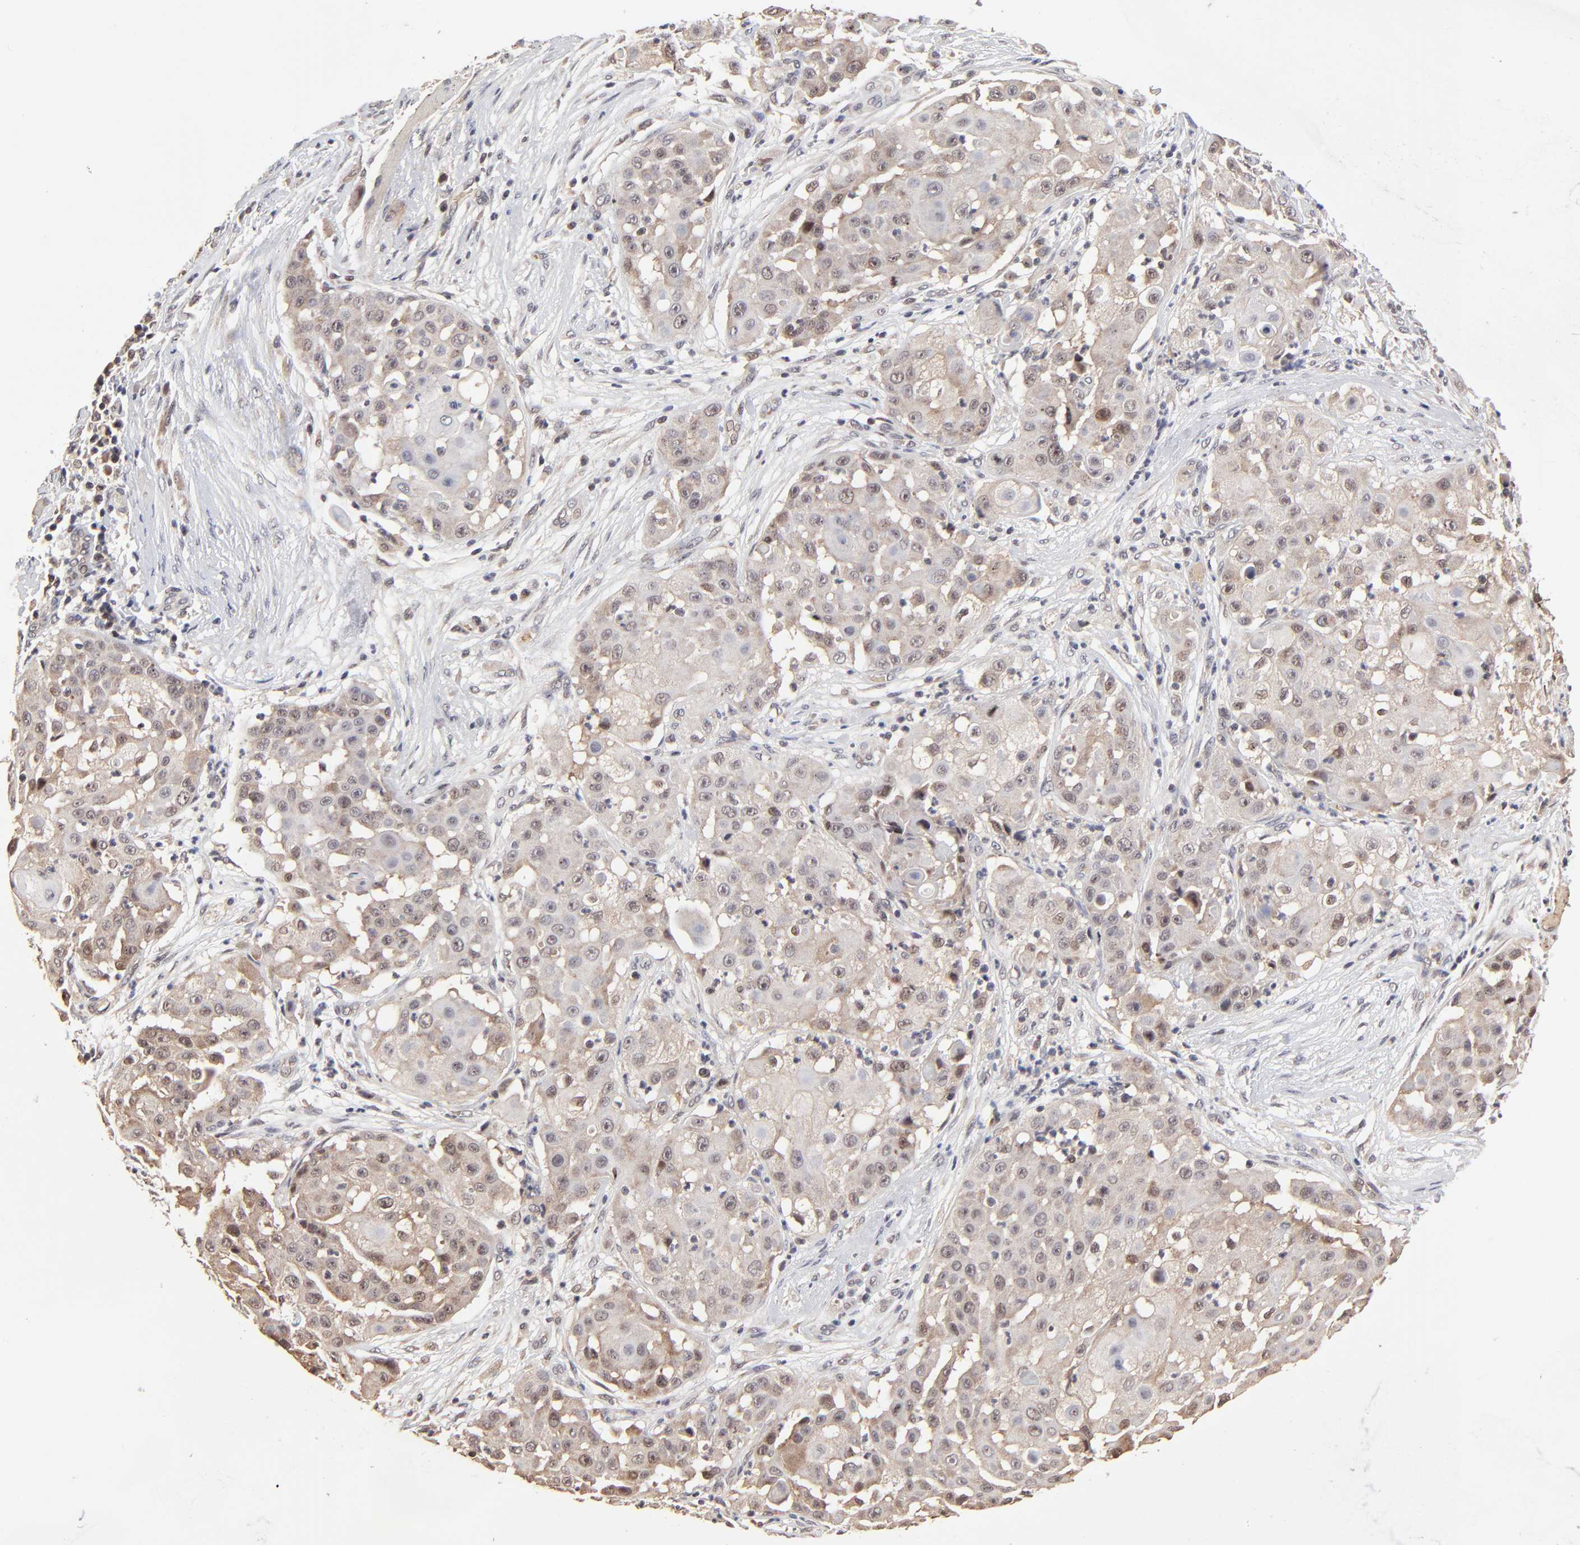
{"staining": {"intensity": "weak", "quantity": ">75%", "location": "cytoplasmic/membranous"}, "tissue": "skin cancer", "cell_type": "Tumor cells", "image_type": "cancer", "snomed": [{"axis": "morphology", "description": "Squamous cell carcinoma, NOS"}, {"axis": "topography", "description": "Skin"}], "caption": "Squamous cell carcinoma (skin) was stained to show a protein in brown. There is low levels of weak cytoplasmic/membranous staining in approximately >75% of tumor cells. The staining is performed using DAB brown chromogen to label protein expression. The nuclei are counter-stained blue using hematoxylin.", "gene": "FRMD8", "patient": {"sex": "female", "age": 57}}